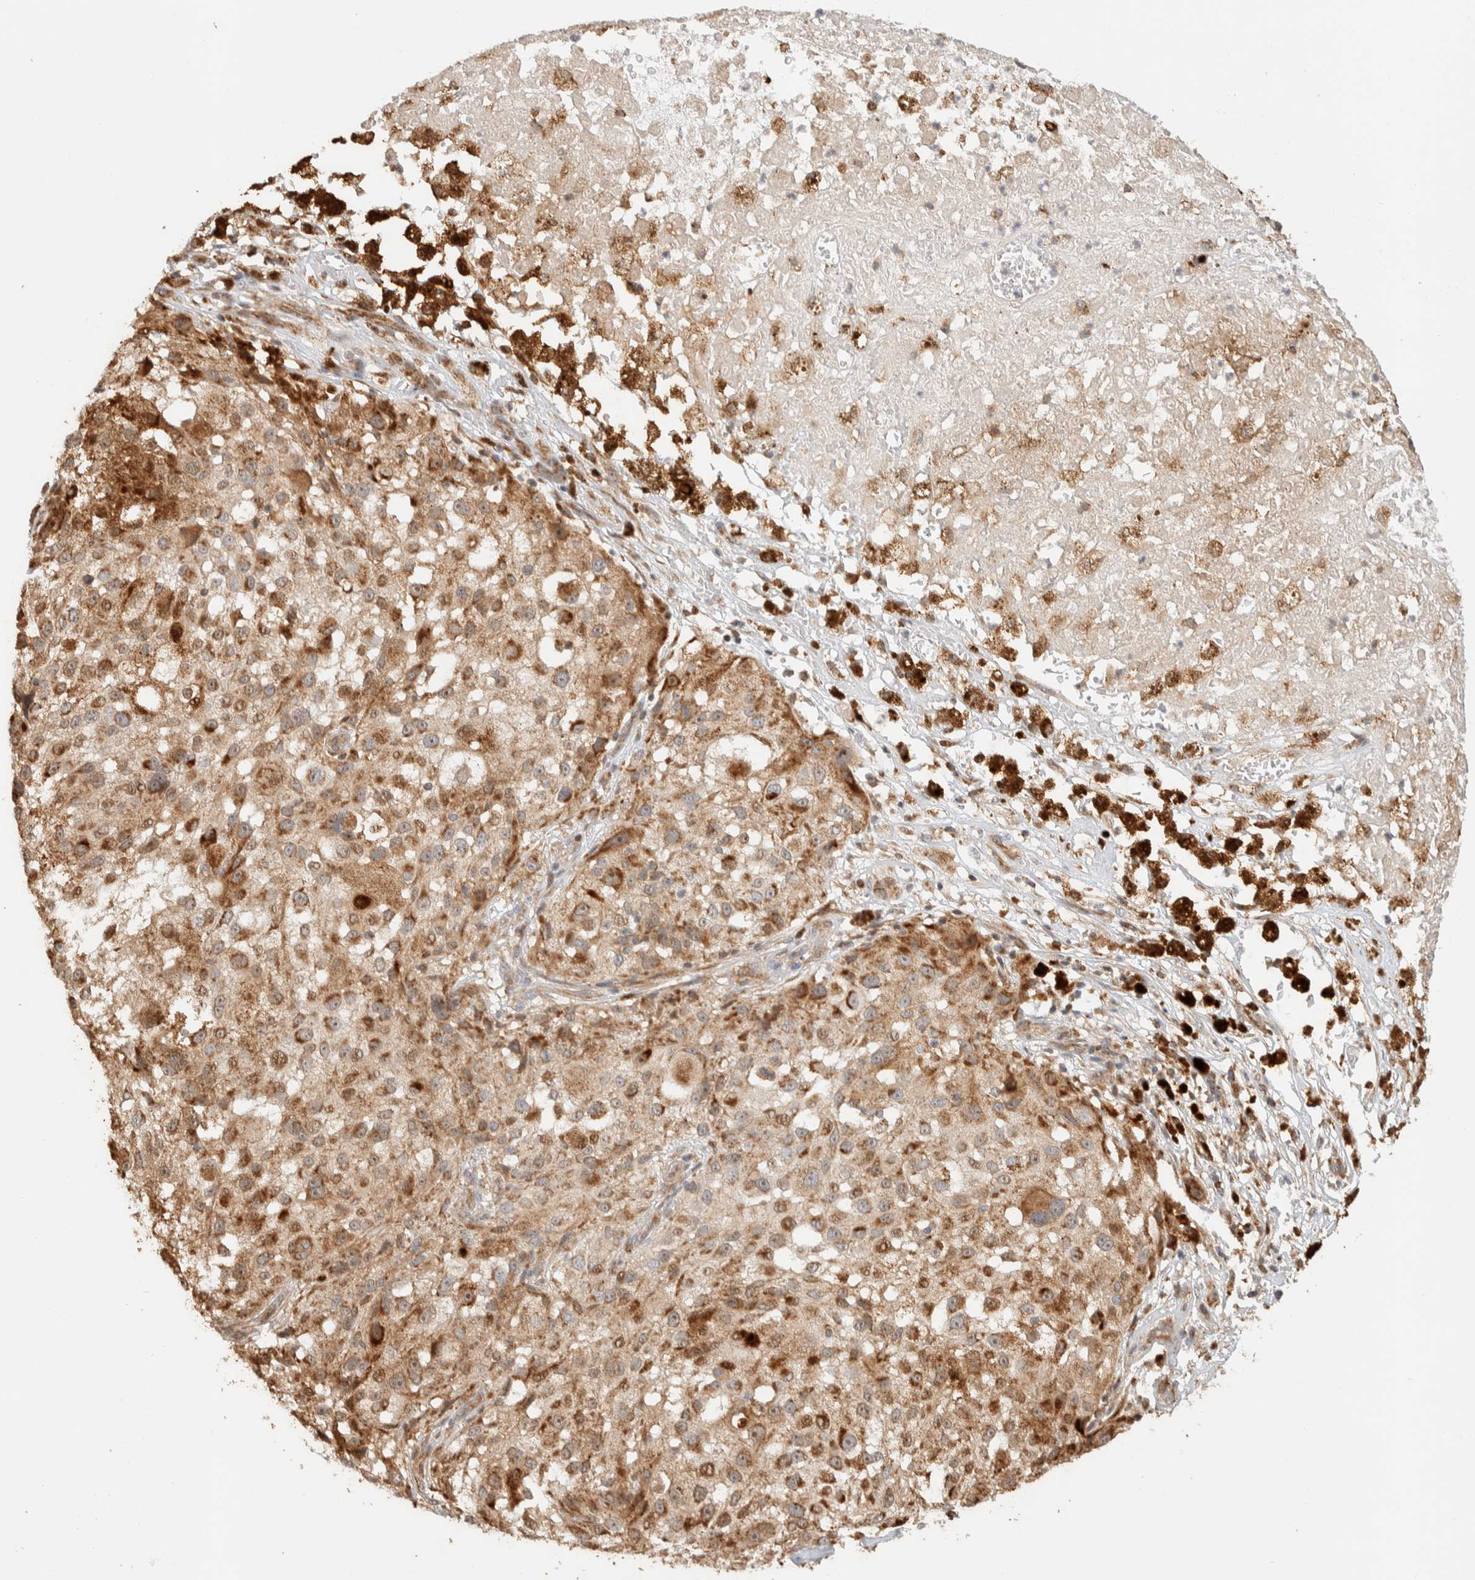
{"staining": {"intensity": "moderate", "quantity": "25%-75%", "location": "cytoplasmic/membranous"}, "tissue": "melanoma", "cell_type": "Tumor cells", "image_type": "cancer", "snomed": [{"axis": "morphology", "description": "Necrosis, NOS"}, {"axis": "morphology", "description": "Malignant melanoma, NOS"}, {"axis": "topography", "description": "Skin"}], "caption": "This photomicrograph demonstrates IHC staining of malignant melanoma, with medium moderate cytoplasmic/membranous staining in approximately 25%-75% of tumor cells.", "gene": "KIF9", "patient": {"sex": "female", "age": 87}}